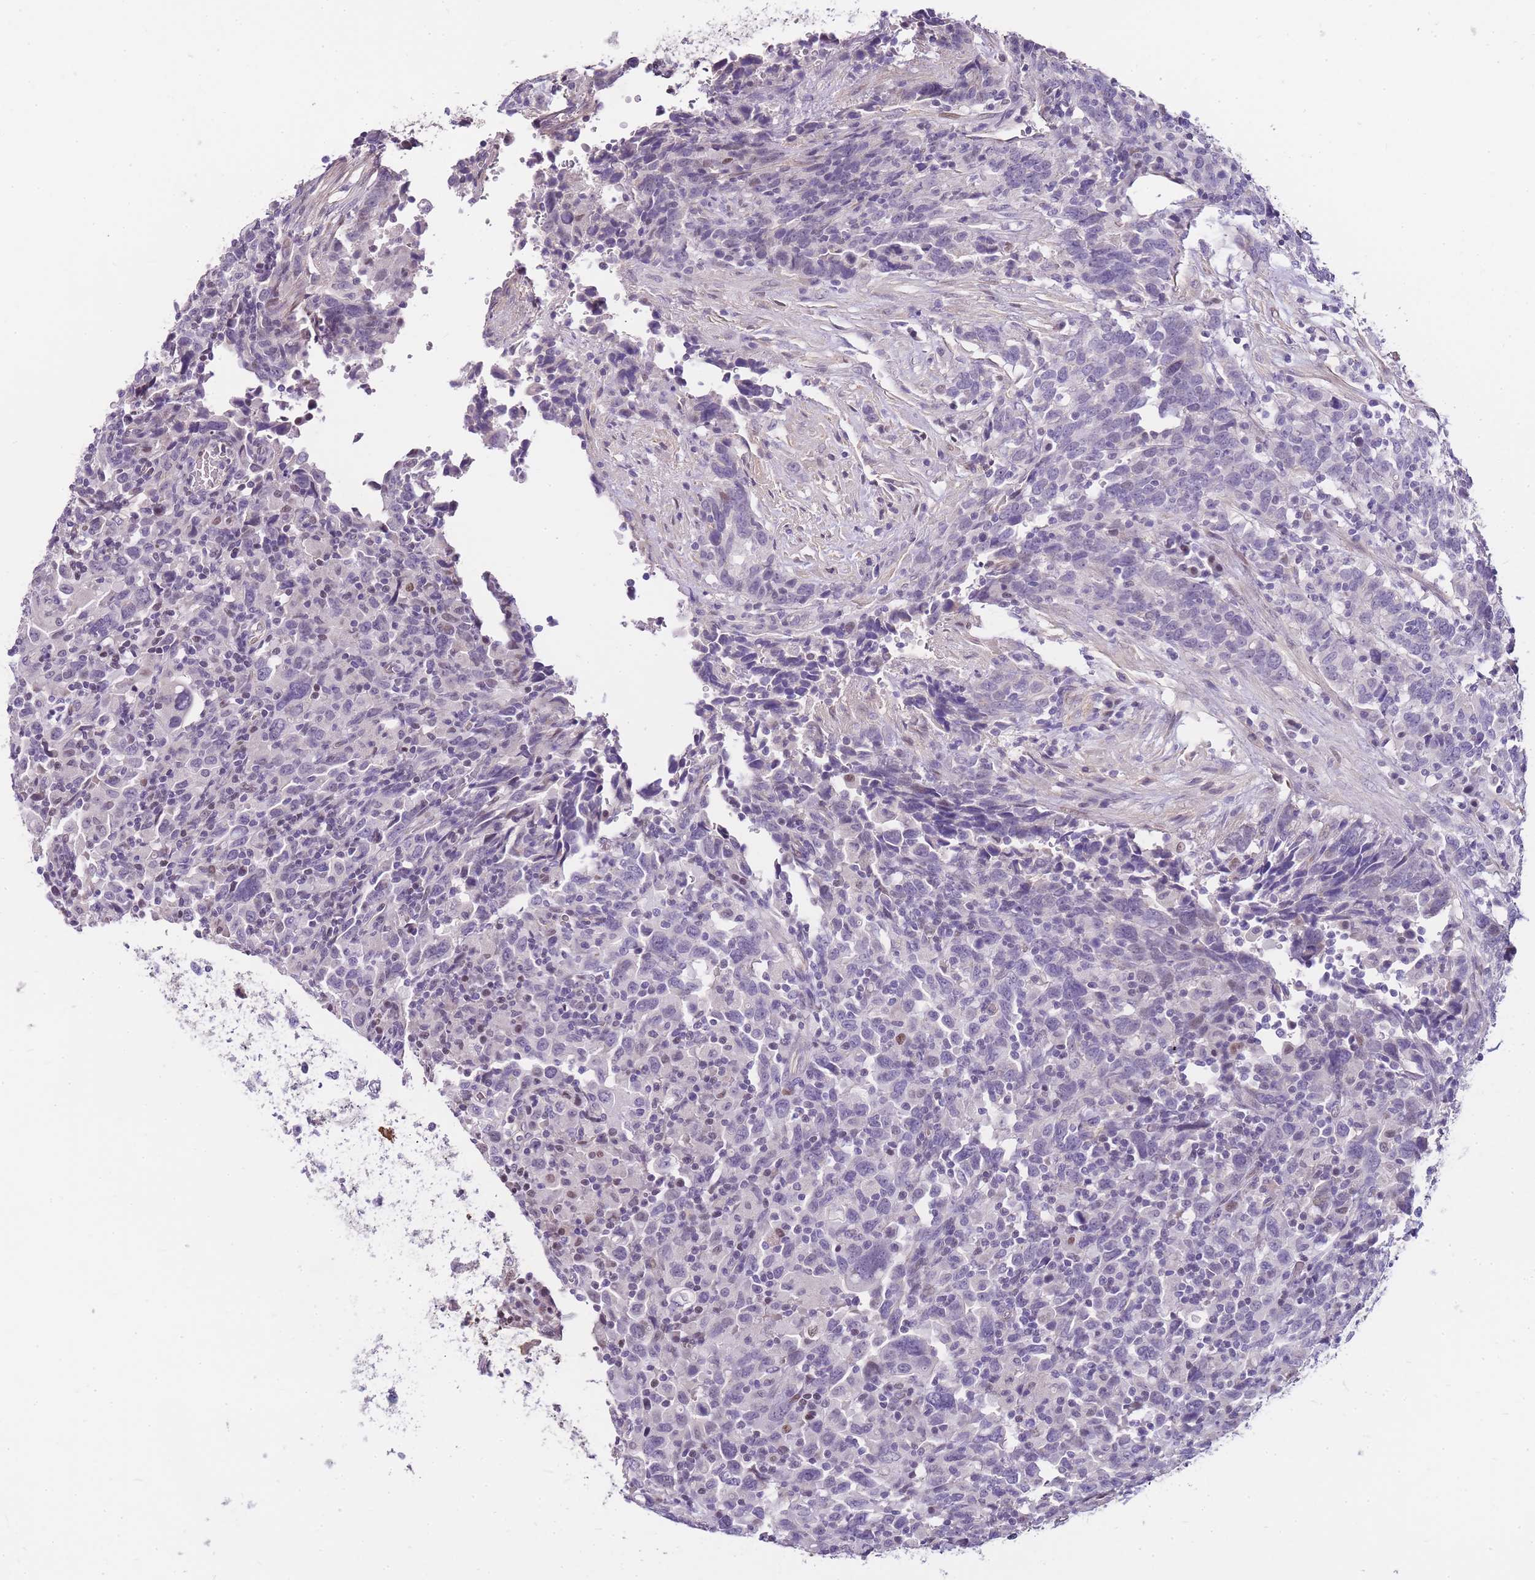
{"staining": {"intensity": "negative", "quantity": "none", "location": "none"}, "tissue": "urothelial cancer", "cell_type": "Tumor cells", "image_type": "cancer", "snomed": [{"axis": "morphology", "description": "Urothelial carcinoma, High grade"}, {"axis": "topography", "description": "Urinary bladder"}], "caption": "Immunohistochemical staining of human urothelial cancer demonstrates no significant positivity in tumor cells.", "gene": "CLBA1", "patient": {"sex": "male", "age": 61}}